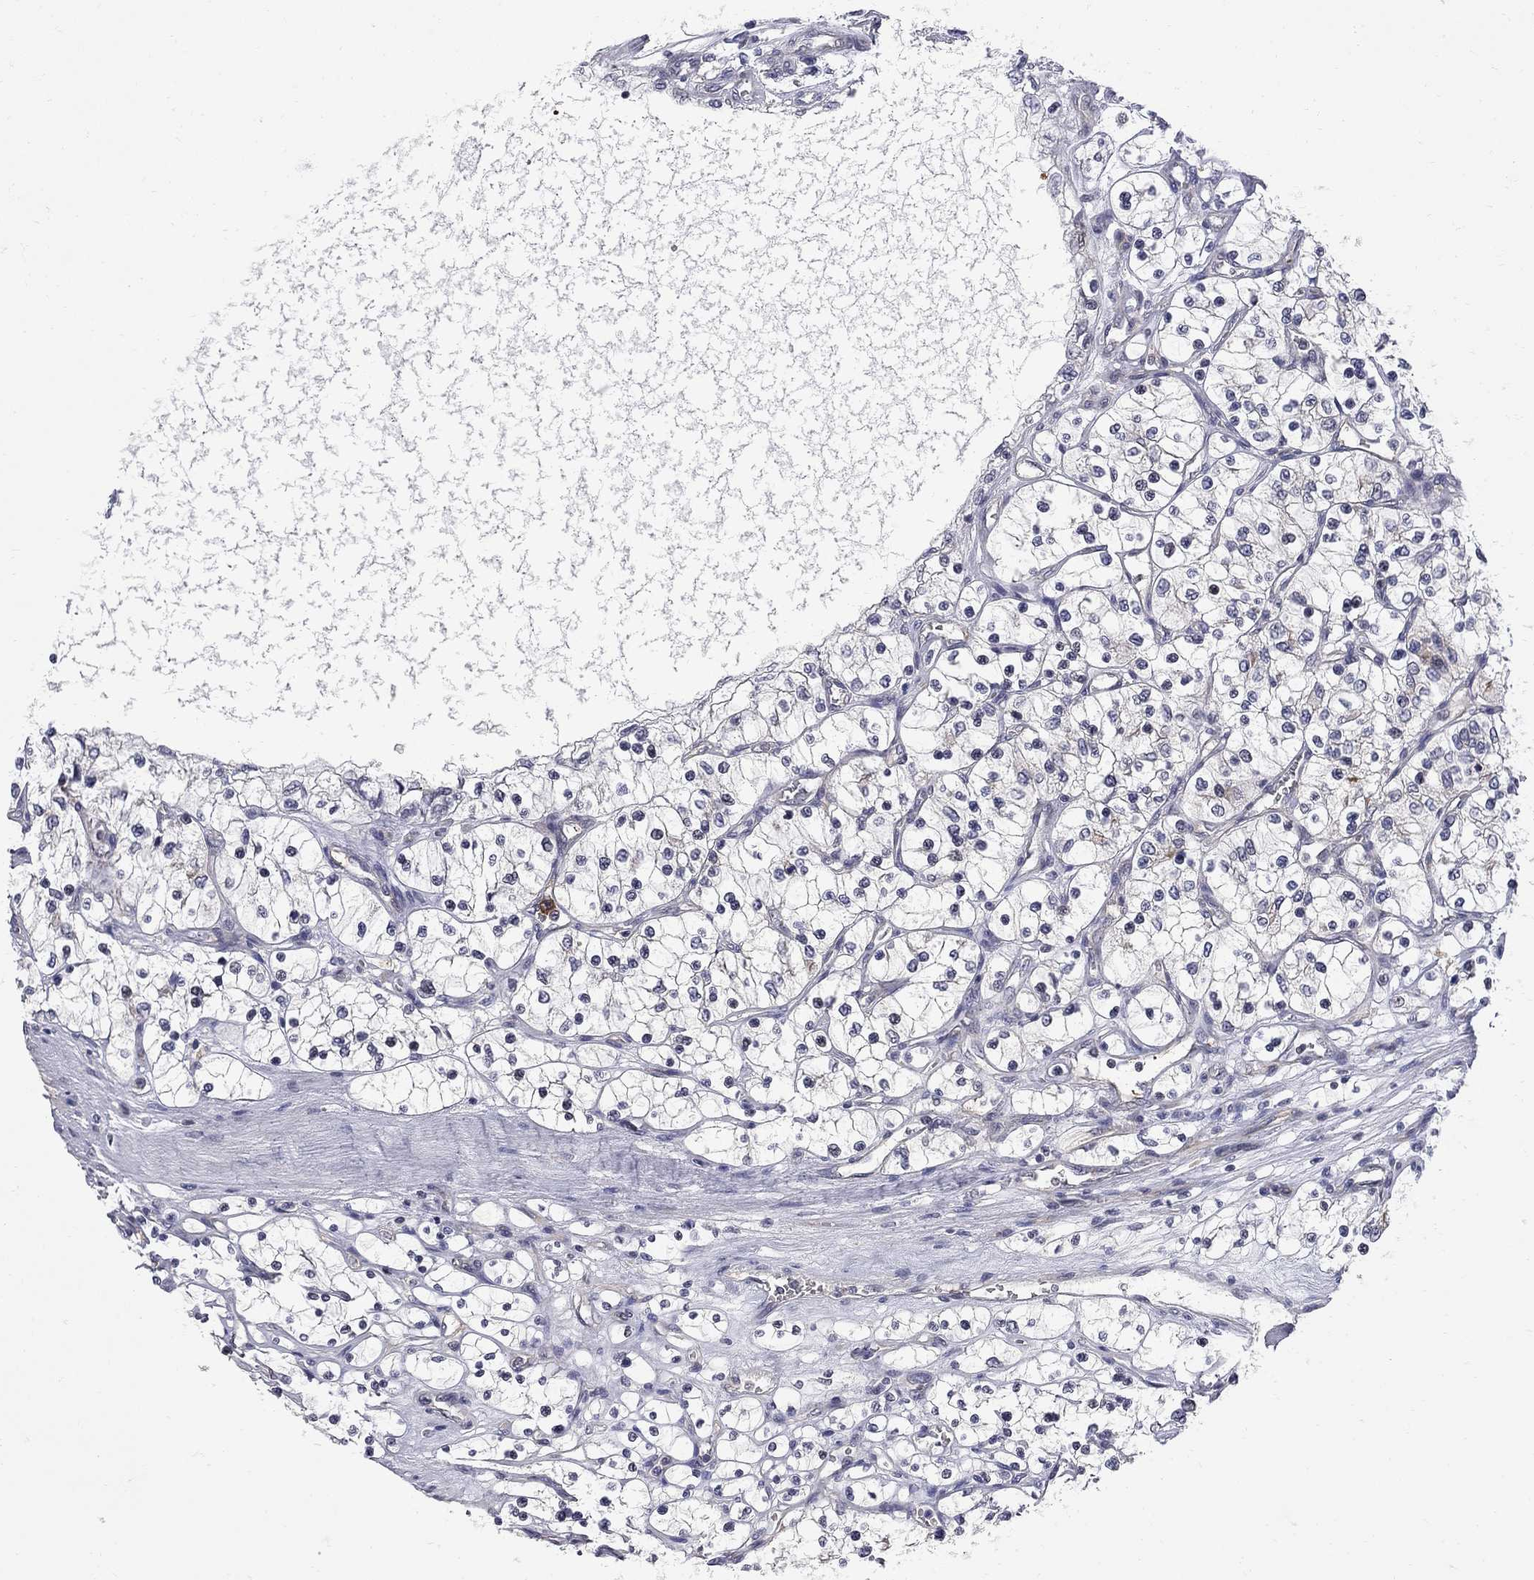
{"staining": {"intensity": "negative", "quantity": "none", "location": "none"}, "tissue": "renal cancer", "cell_type": "Tumor cells", "image_type": "cancer", "snomed": [{"axis": "morphology", "description": "Adenocarcinoma, NOS"}, {"axis": "topography", "description": "Kidney"}], "caption": "Adenocarcinoma (renal) stained for a protein using immunohistochemistry reveals no positivity tumor cells.", "gene": "GALNT8", "patient": {"sex": "female", "age": 69}}